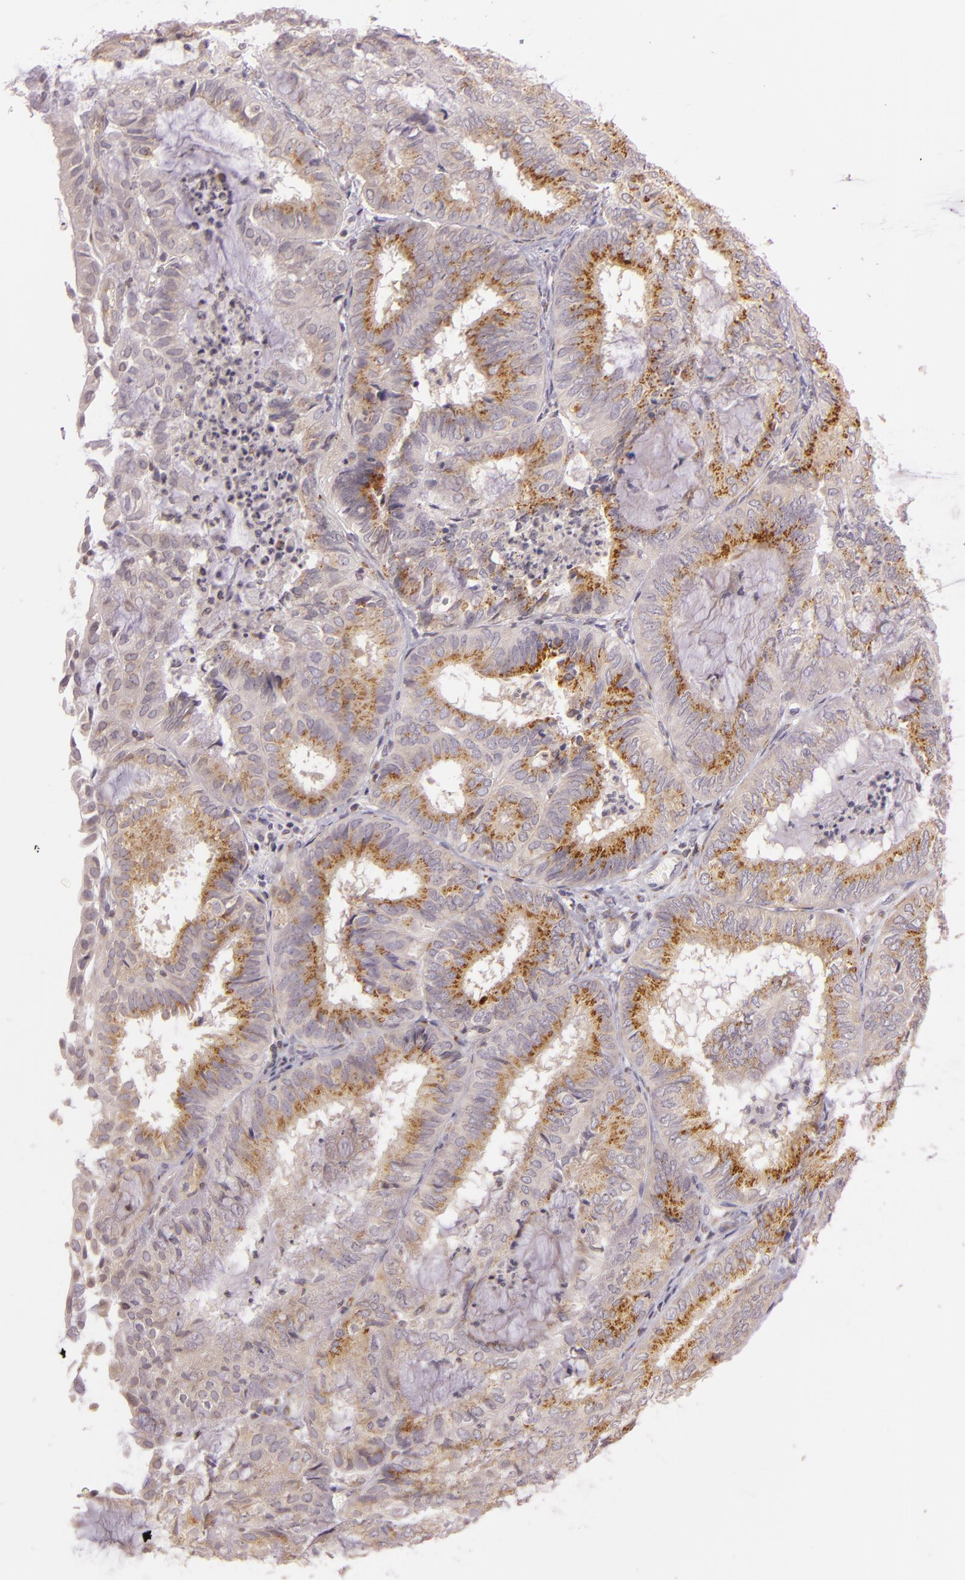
{"staining": {"intensity": "moderate", "quantity": ">75%", "location": "cytoplasmic/membranous"}, "tissue": "endometrial cancer", "cell_type": "Tumor cells", "image_type": "cancer", "snomed": [{"axis": "morphology", "description": "Adenocarcinoma, NOS"}, {"axis": "topography", "description": "Endometrium"}], "caption": "This micrograph demonstrates IHC staining of human endometrial cancer, with medium moderate cytoplasmic/membranous staining in approximately >75% of tumor cells.", "gene": "LGMN", "patient": {"sex": "female", "age": 59}}